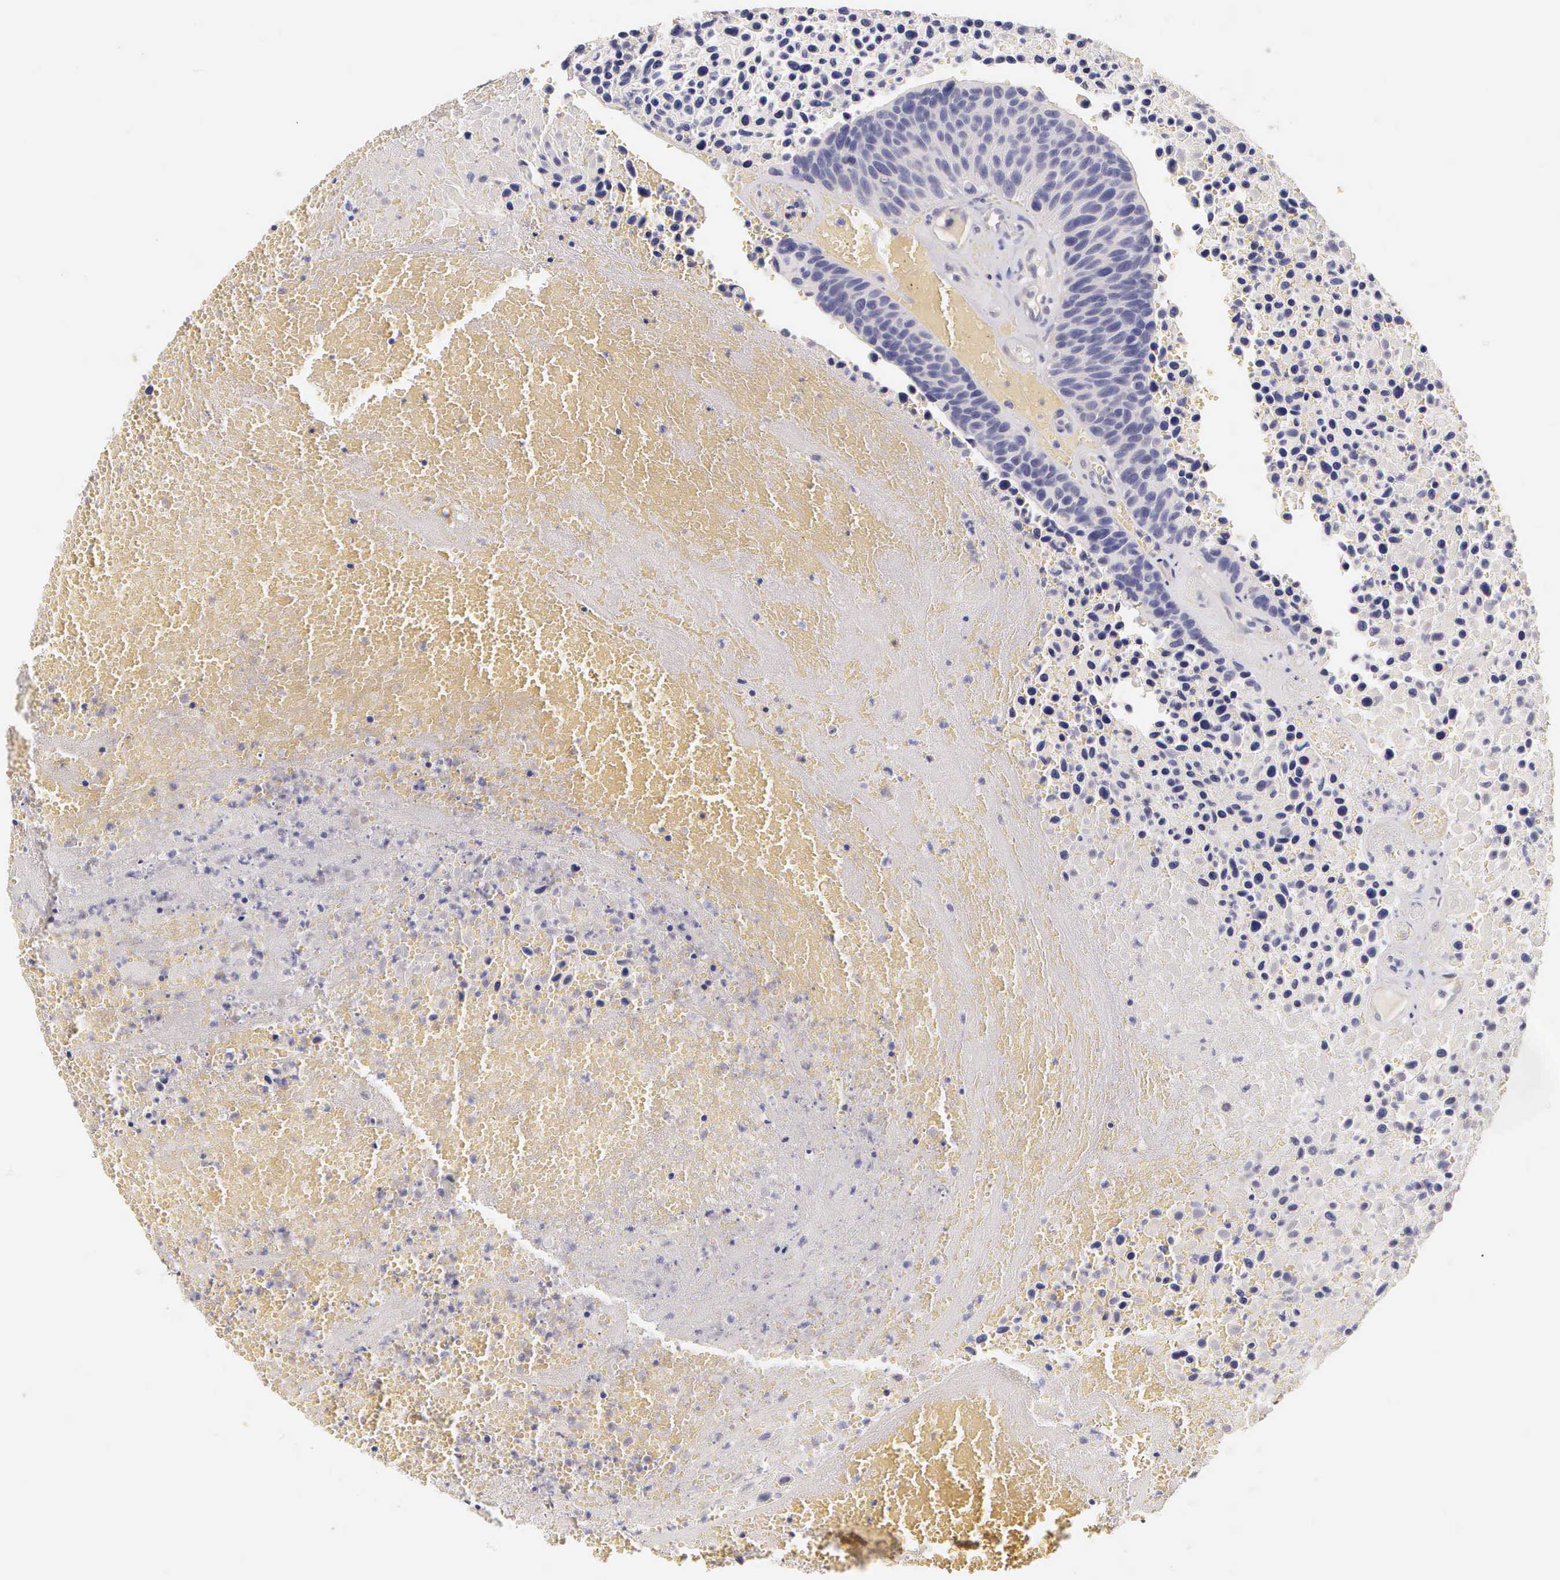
{"staining": {"intensity": "negative", "quantity": "none", "location": "none"}, "tissue": "urothelial cancer", "cell_type": "Tumor cells", "image_type": "cancer", "snomed": [{"axis": "morphology", "description": "Urothelial carcinoma, High grade"}, {"axis": "topography", "description": "Urinary bladder"}], "caption": "This is a histopathology image of immunohistochemistry staining of urothelial carcinoma (high-grade), which shows no expression in tumor cells. (DAB (3,3'-diaminobenzidine) immunohistochemistry (IHC) visualized using brightfield microscopy, high magnification).", "gene": "ESR1", "patient": {"sex": "male", "age": 66}}